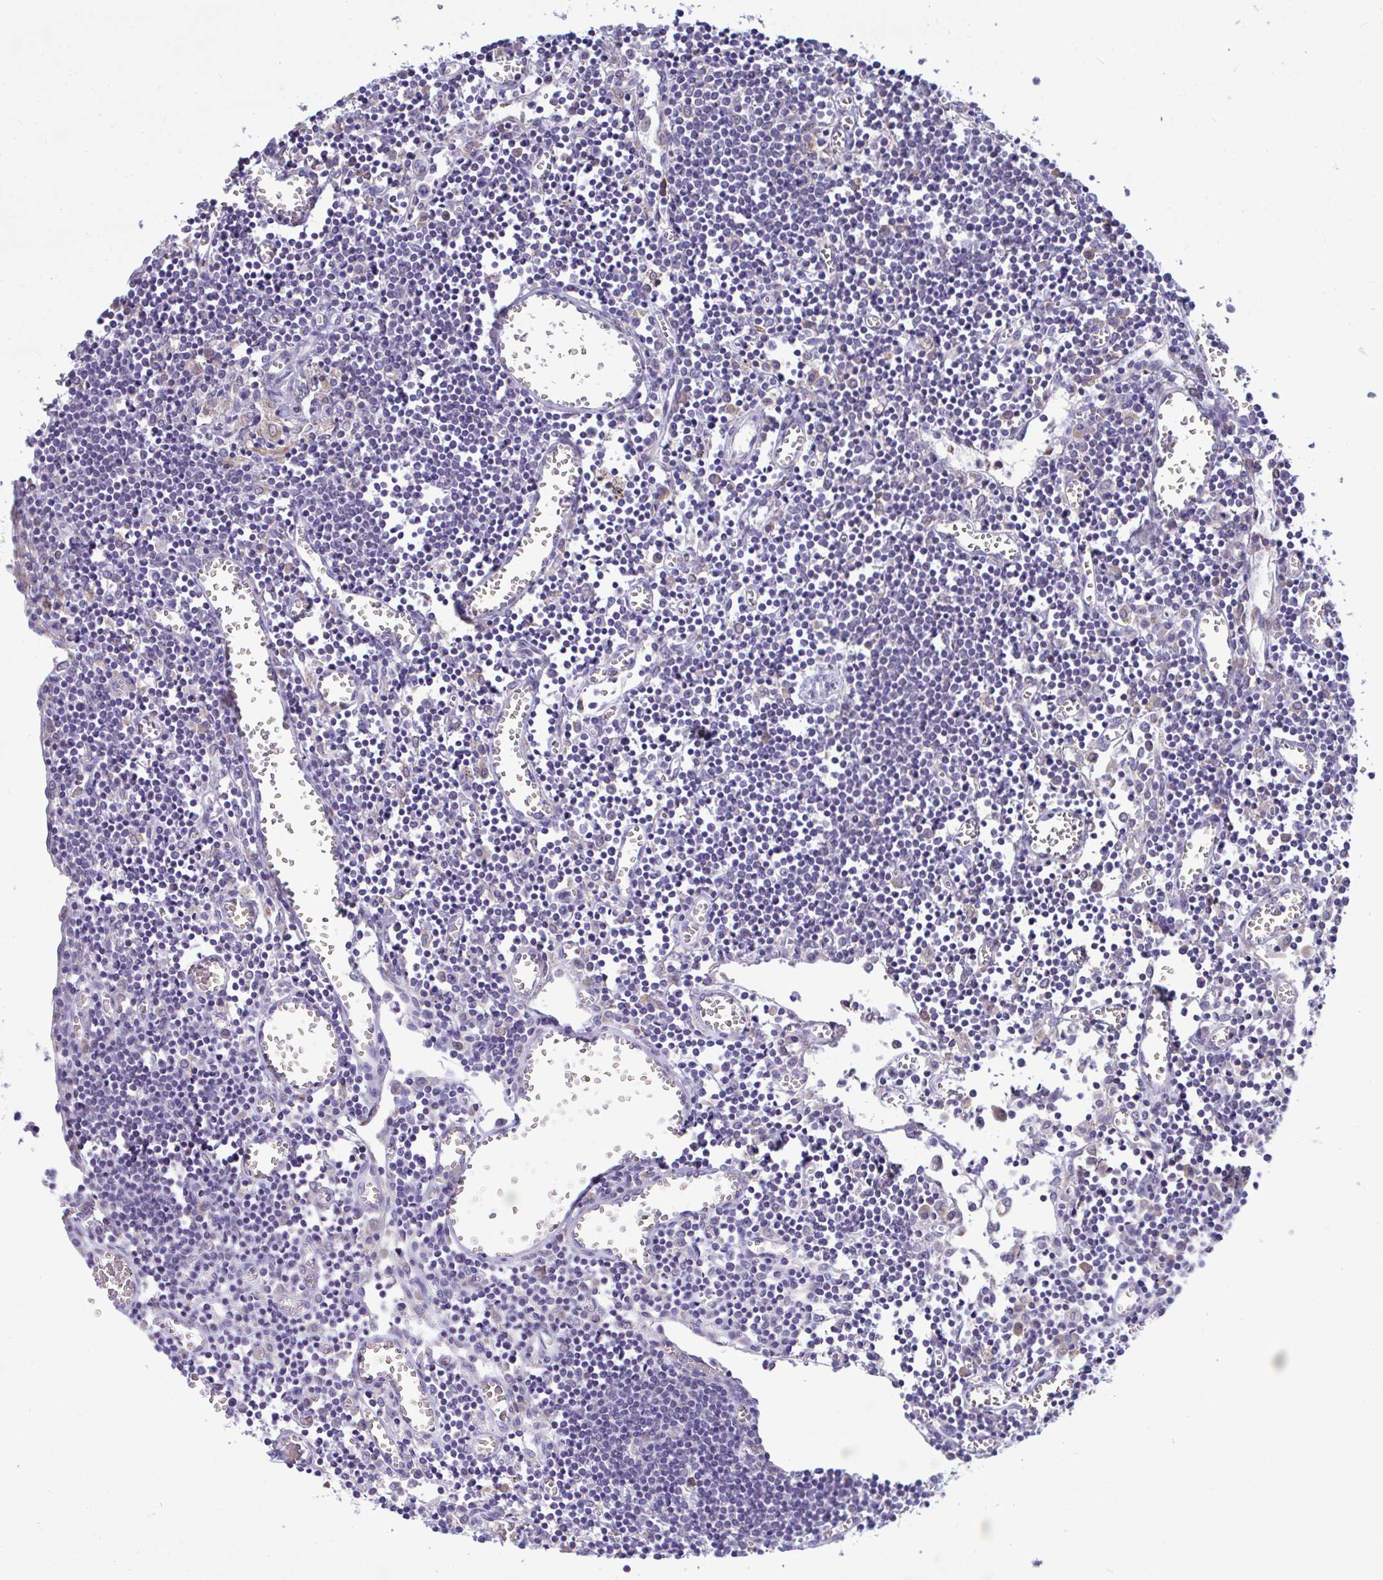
{"staining": {"intensity": "negative", "quantity": "none", "location": "none"}, "tissue": "lymph node", "cell_type": "Germinal center cells", "image_type": "normal", "snomed": [{"axis": "morphology", "description": "Normal tissue, NOS"}, {"axis": "topography", "description": "Lymph node"}], "caption": "This is an IHC photomicrograph of unremarkable human lymph node. There is no positivity in germinal center cells.", "gene": "PIGK", "patient": {"sex": "male", "age": 66}}